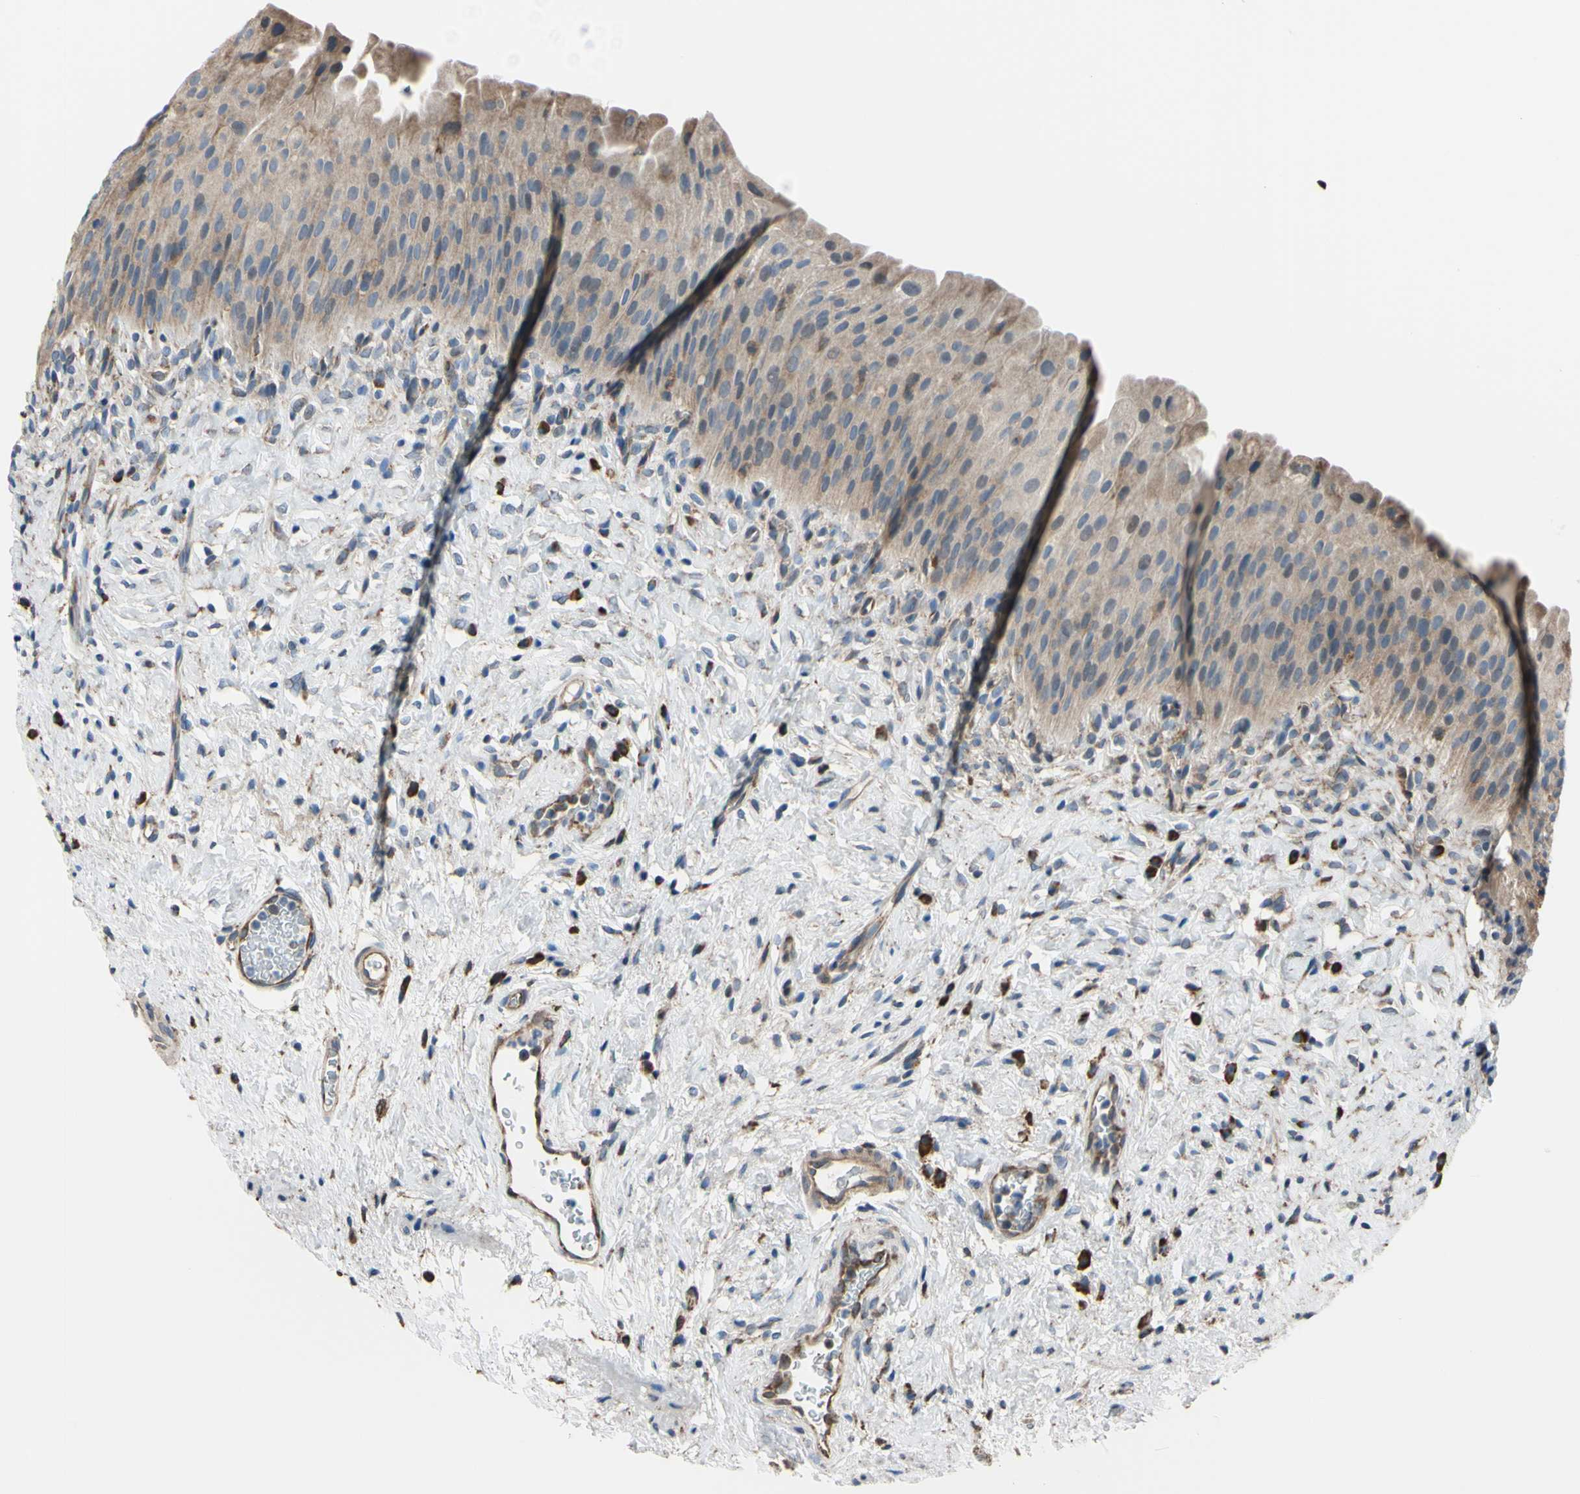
{"staining": {"intensity": "weak", "quantity": ">75%", "location": "cytoplasmic/membranous"}, "tissue": "urinary bladder", "cell_type": "Urothelial cells", "image_type": "normal", "snomed": [{"axis": "morphology", "description": "Normal tissue, NOS"}, {"axis": "morphology", "description": "Urothelial carcinoma, High grade"}, {"axis": "topography", "description": "Urinary bladder"}], "caption": "The photomicrograph exhibits staining of benign urinary bladder, revealing weak cytoplasmic/membranous protein staining (brown color) within urothelial cells. Using DAB (3,3'-diaminobenzidine) (brown) and hematoxylin (blue) stains, captured at high magnification using brightfield microscopy.", "gene": "BMF", "patient": {"sex": "male", "age": 46}}